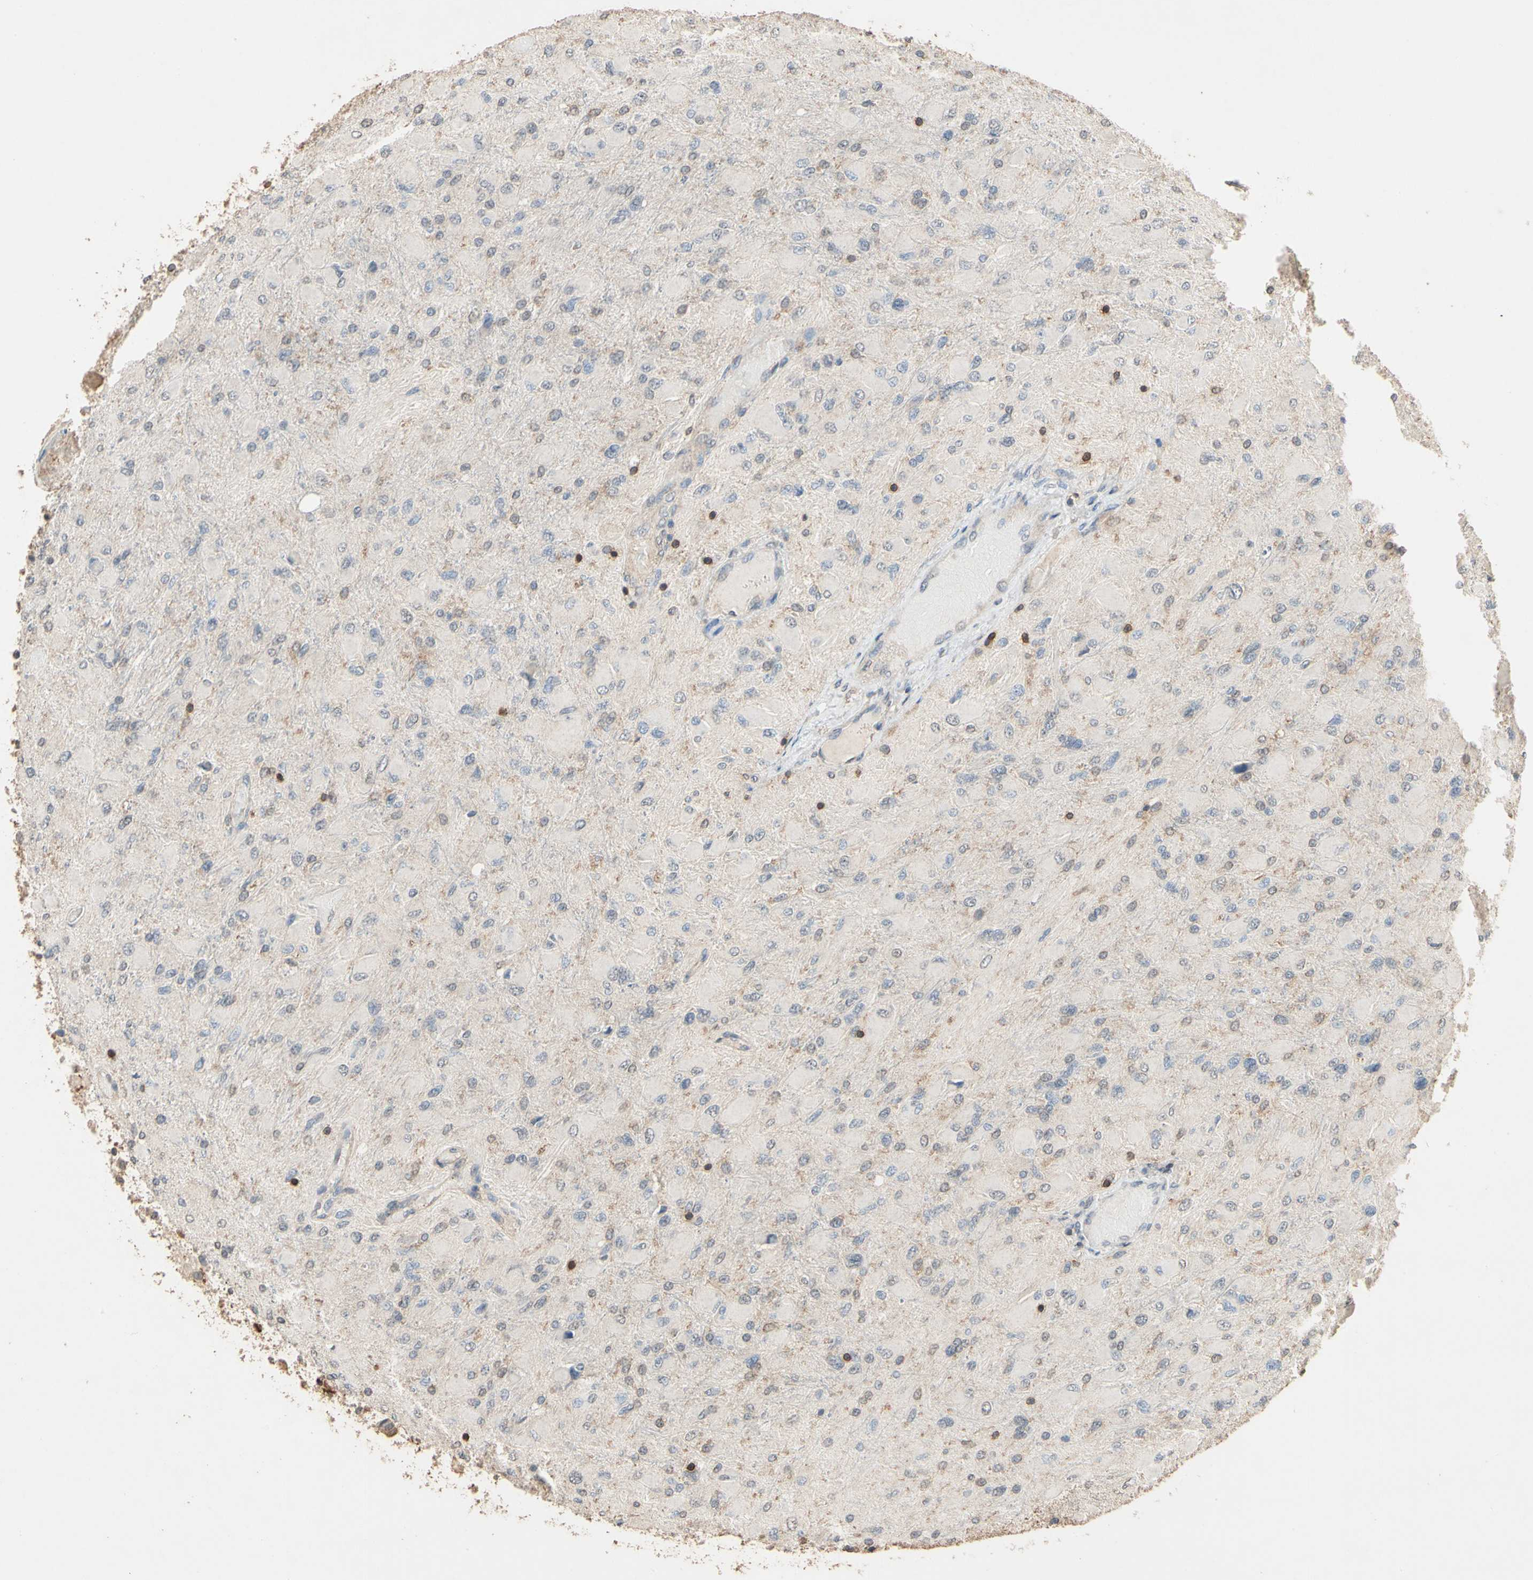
{"staining": {"intensity": "negative", "quantity": "none", "location": "none"}, "tissue": "glioma", "cell_type": "Tumor cells", "image_type": "cancer", "snomed": [{"axis": "morphology", "description": "Glioma, malignant, High grade"}, {"axis": "topography", "description": "Cerebral cortex"}], "caption": "Tumor cells are negative for protein expression in human glioma. (DAB (3,3'-diaminobenzidine) immunohistochemistry visualized using brightfield microscopy, high magnification).", "gene": "MAP3K10", "patient": {"sex": "female", "age": 36}}